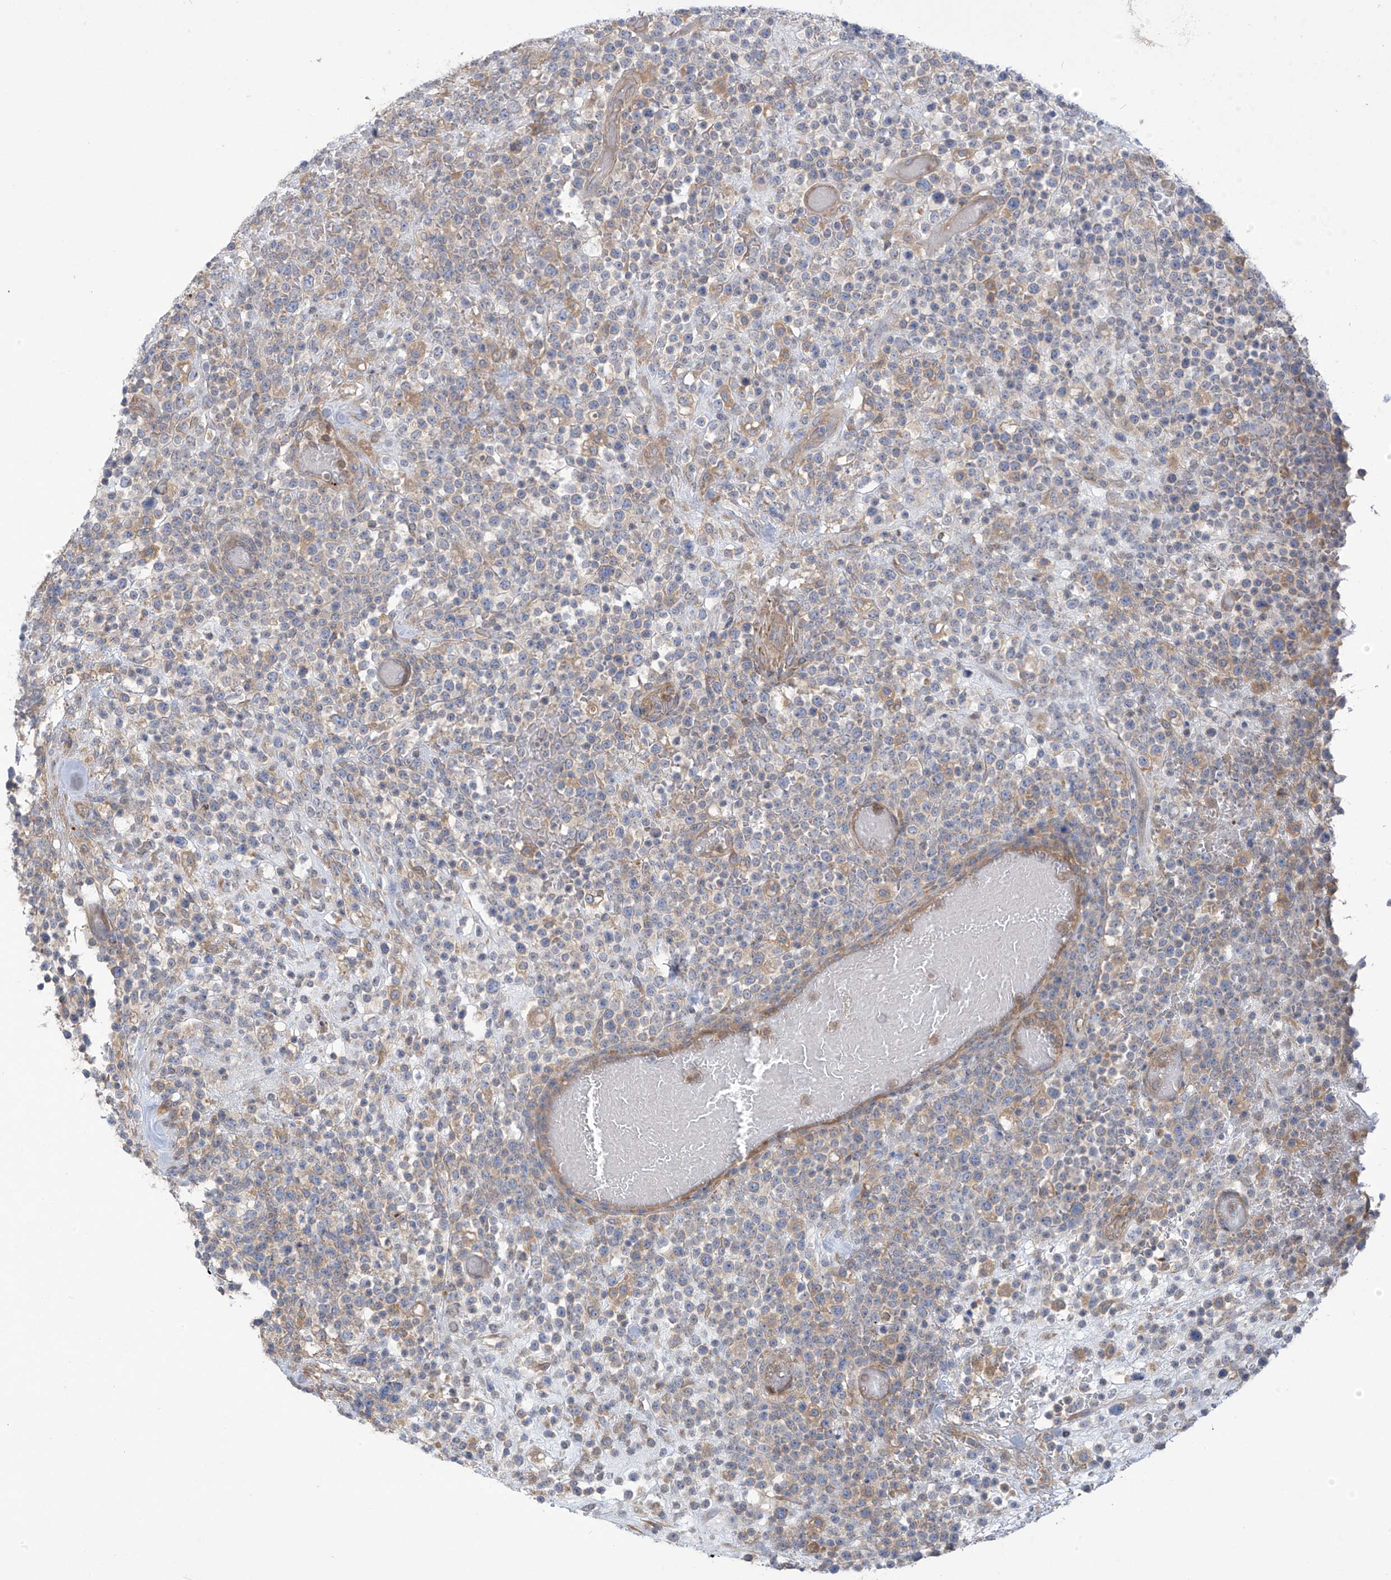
{"staining": {"intensity": "weak", "quantity": "25%-75%", "location": "cytoplasmic/membranous"}, "tissue": "lymphoma", "cell_type": "Tumor cells", "image_type": "cancer", "snomed": [{"axis": "morphology", "description": "Malignant lymphoma, non-Hodgkin's type, High grade"}, {"axis": "topography", "description": "Colon"}], "caption": "Lymphoma stained for a protein shows weak cytoplasmic/membranous positivity in tumor cells.", "gene": "ADI1", "patient": {"sex": "female", "age": 53}}